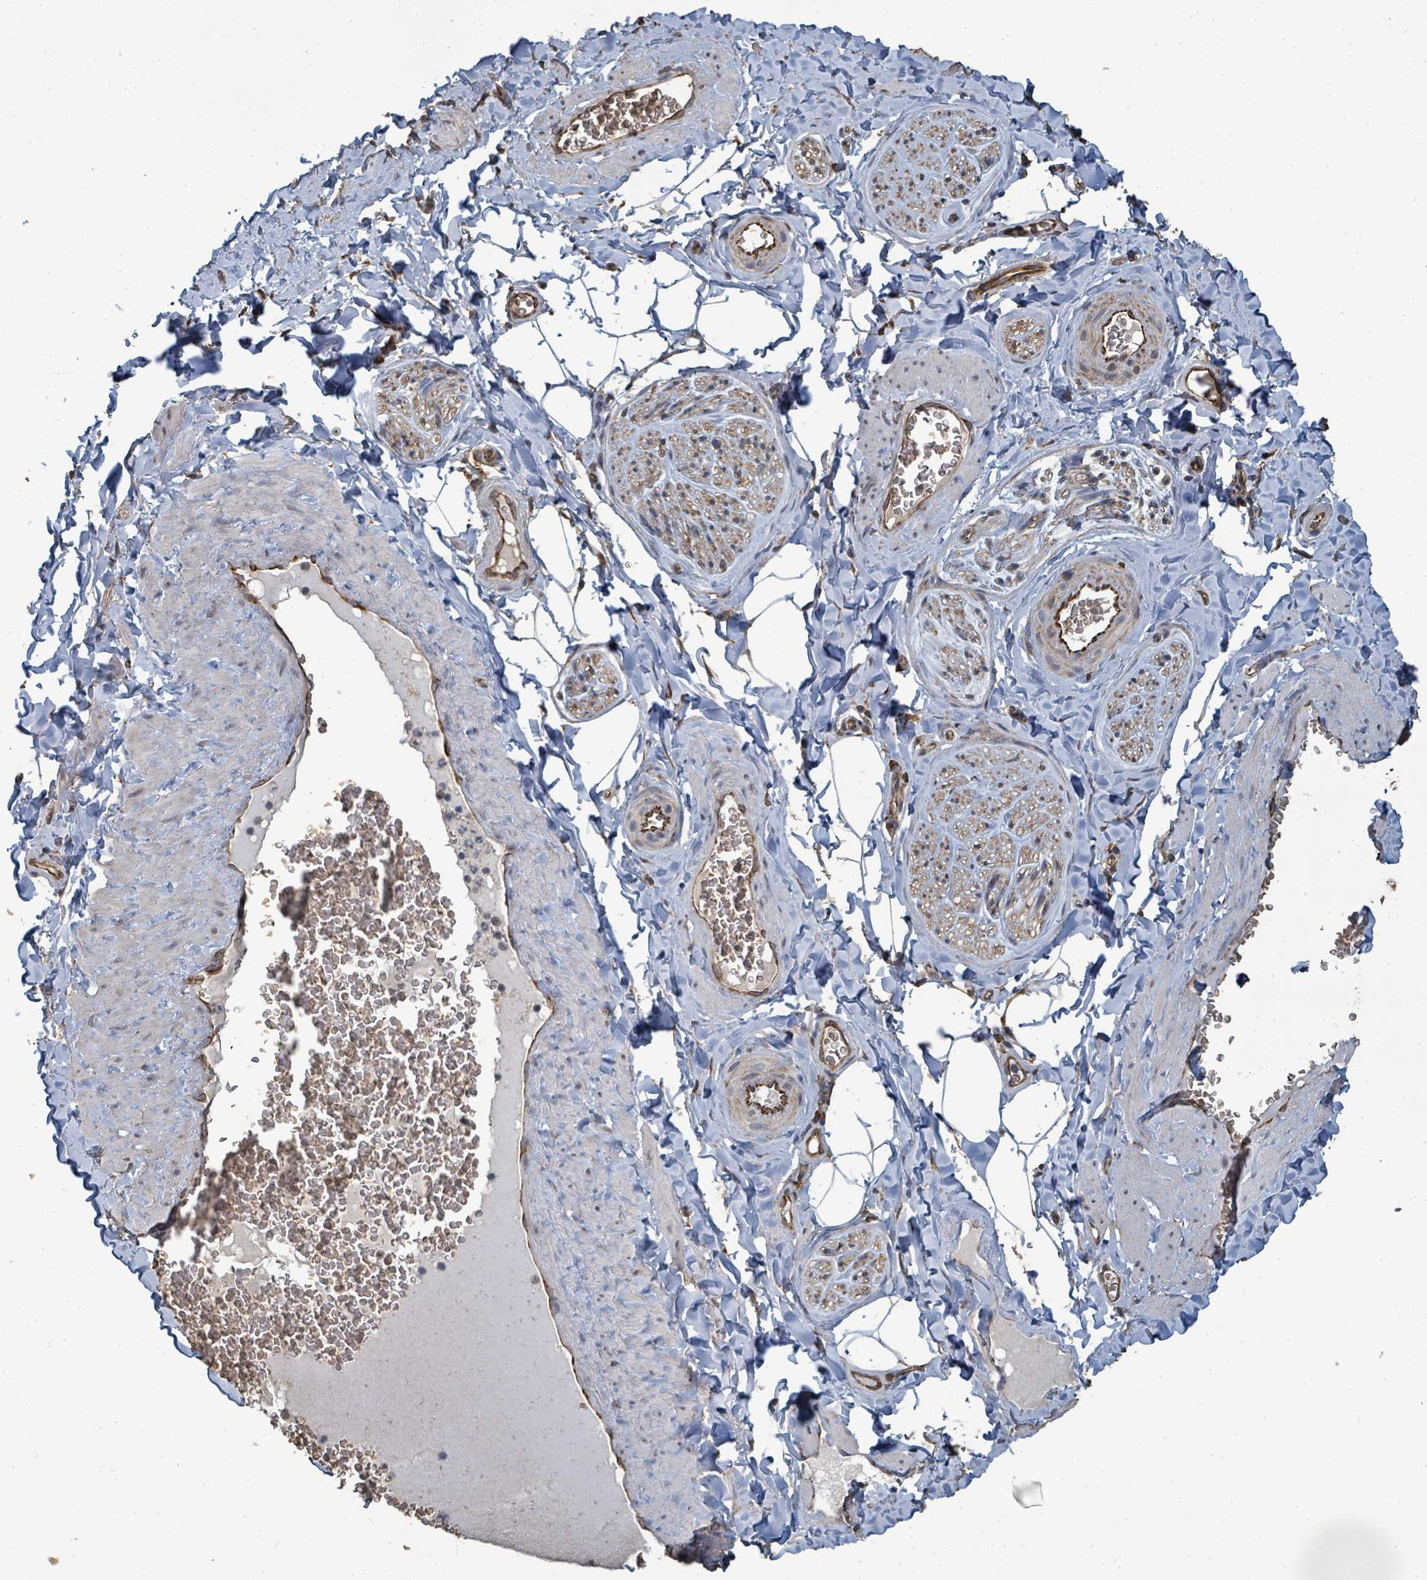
{"staining": {"intensity": "moderate", "quantity": ">75%", "location": "cytoplasmic/membranous"}, "tissue": "adipose tissue", "cell_type": "Adipocytes", "image_type": "normal", "snomed": [{"axis": "morphology", "description": "Normal tissue, NOS"}, {"axis": "topography", "description": "Soft tissue"}, {"axis": "topography", "description": "Adipose tissue"}, {"axis": "topography", "description": "Vascular tissue"}, {"axis": "topography", "description": "Peripheral nerve tissue"}], "caption": "The photomicrograph reveals immunohistochemical staining of benign adipose tissue. There is moderate cytoplasmic/membranous expression is appreciated in about >75% of adipocytes.", "gene": "C6orf52", "patient": {"sex": "male", "age": 46}}